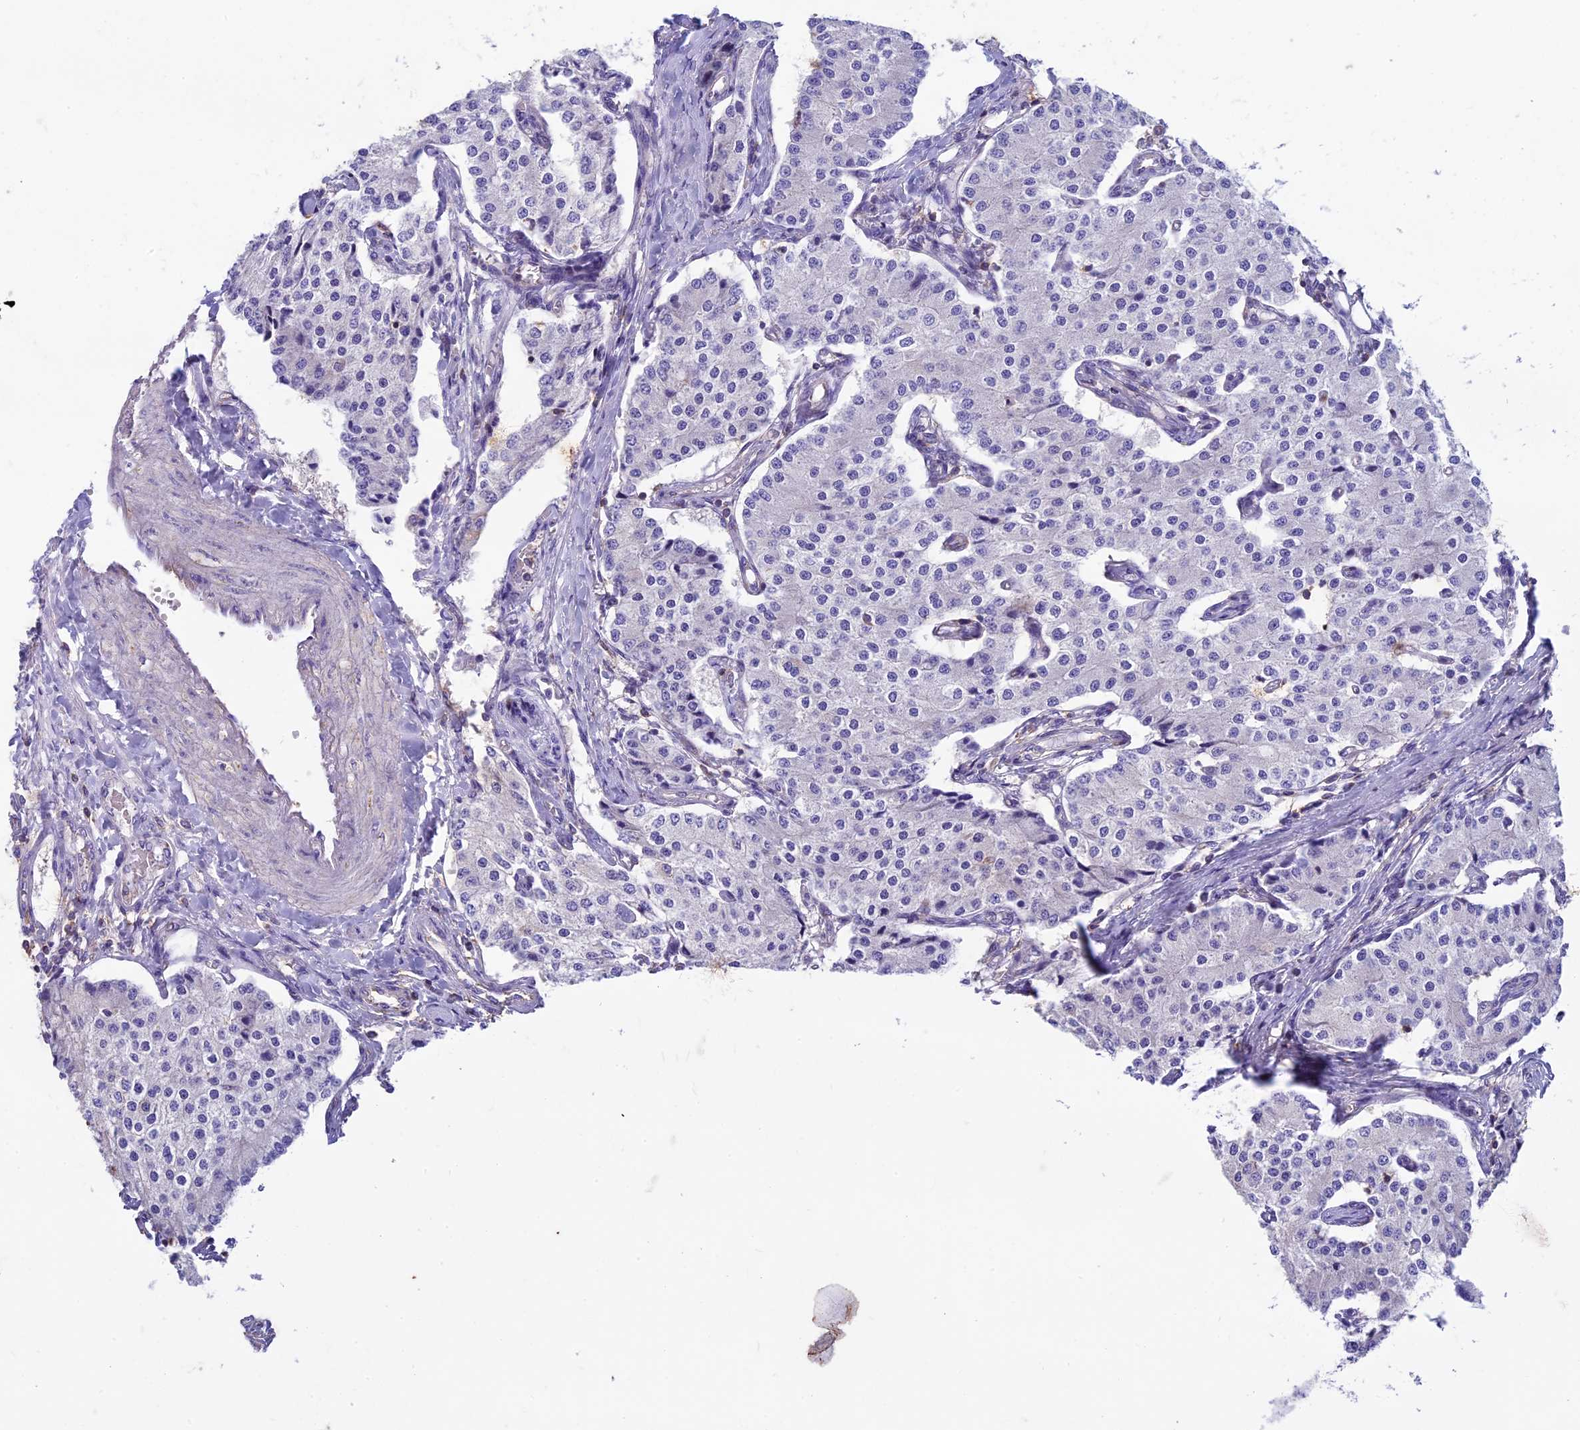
{"staining": {"intensity": "negative", "quantity": "none", "location": "none"}, "tissue": "carcinoid", "cell_type": "Tumor cells", "image_type": "cancer", "snomed": [{"axis": "morphology", "description": "Carcinoid, malignant, NOS"}, {"axis": "topography", "description": "Colon"}], "caption": "Carcinoid (malignant) was stained to show a protein in brown. There is no significant staining in tumor cells.", "gene": "CDAN1", "patient": {"sex": "female", "age": 52}}